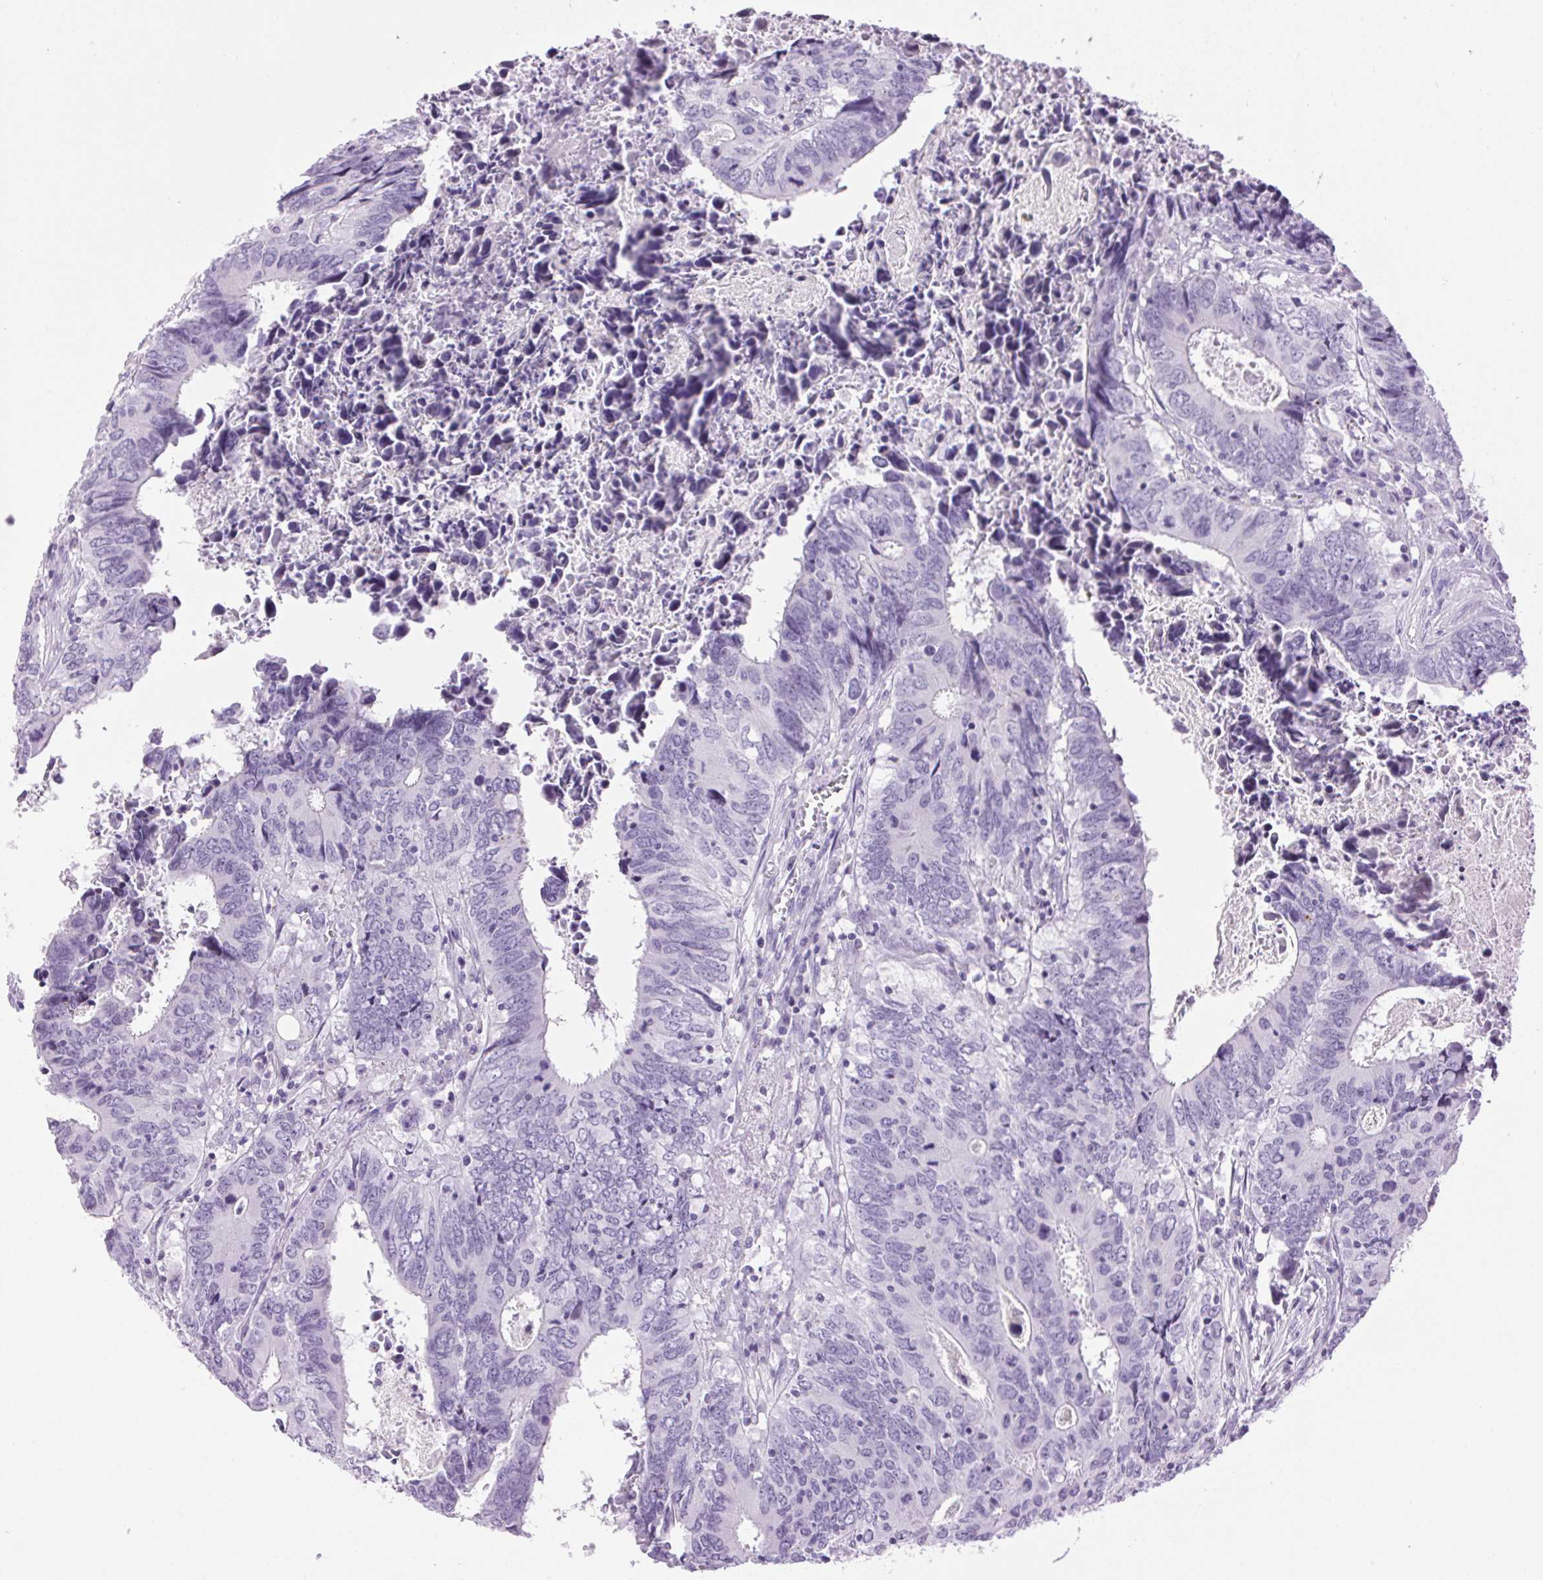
{"staining": {"intensity": "negative", "quantity": "none", "location": "none"}, "tissue": "colorectal cancer", "cell_type": "Tumor cells", "image_type": "cancer", "snomed": [{"axis": "morphology", "description": "Adenocarcinoma, NOS"}, {"axis": "topography", "description": "Colon"}], "caption": "Image shows no protein positivity in tumor cells of colorectal adenocarcinoma tissue. (Stains: DAB (3,3'-diaminobenzidine) IHC with hematoxylin counter stain, Microscopy: brightfield microscopy at high magnification).", "gene": "TMEM88B", "patient": {"sex": "female", "age": 82}}